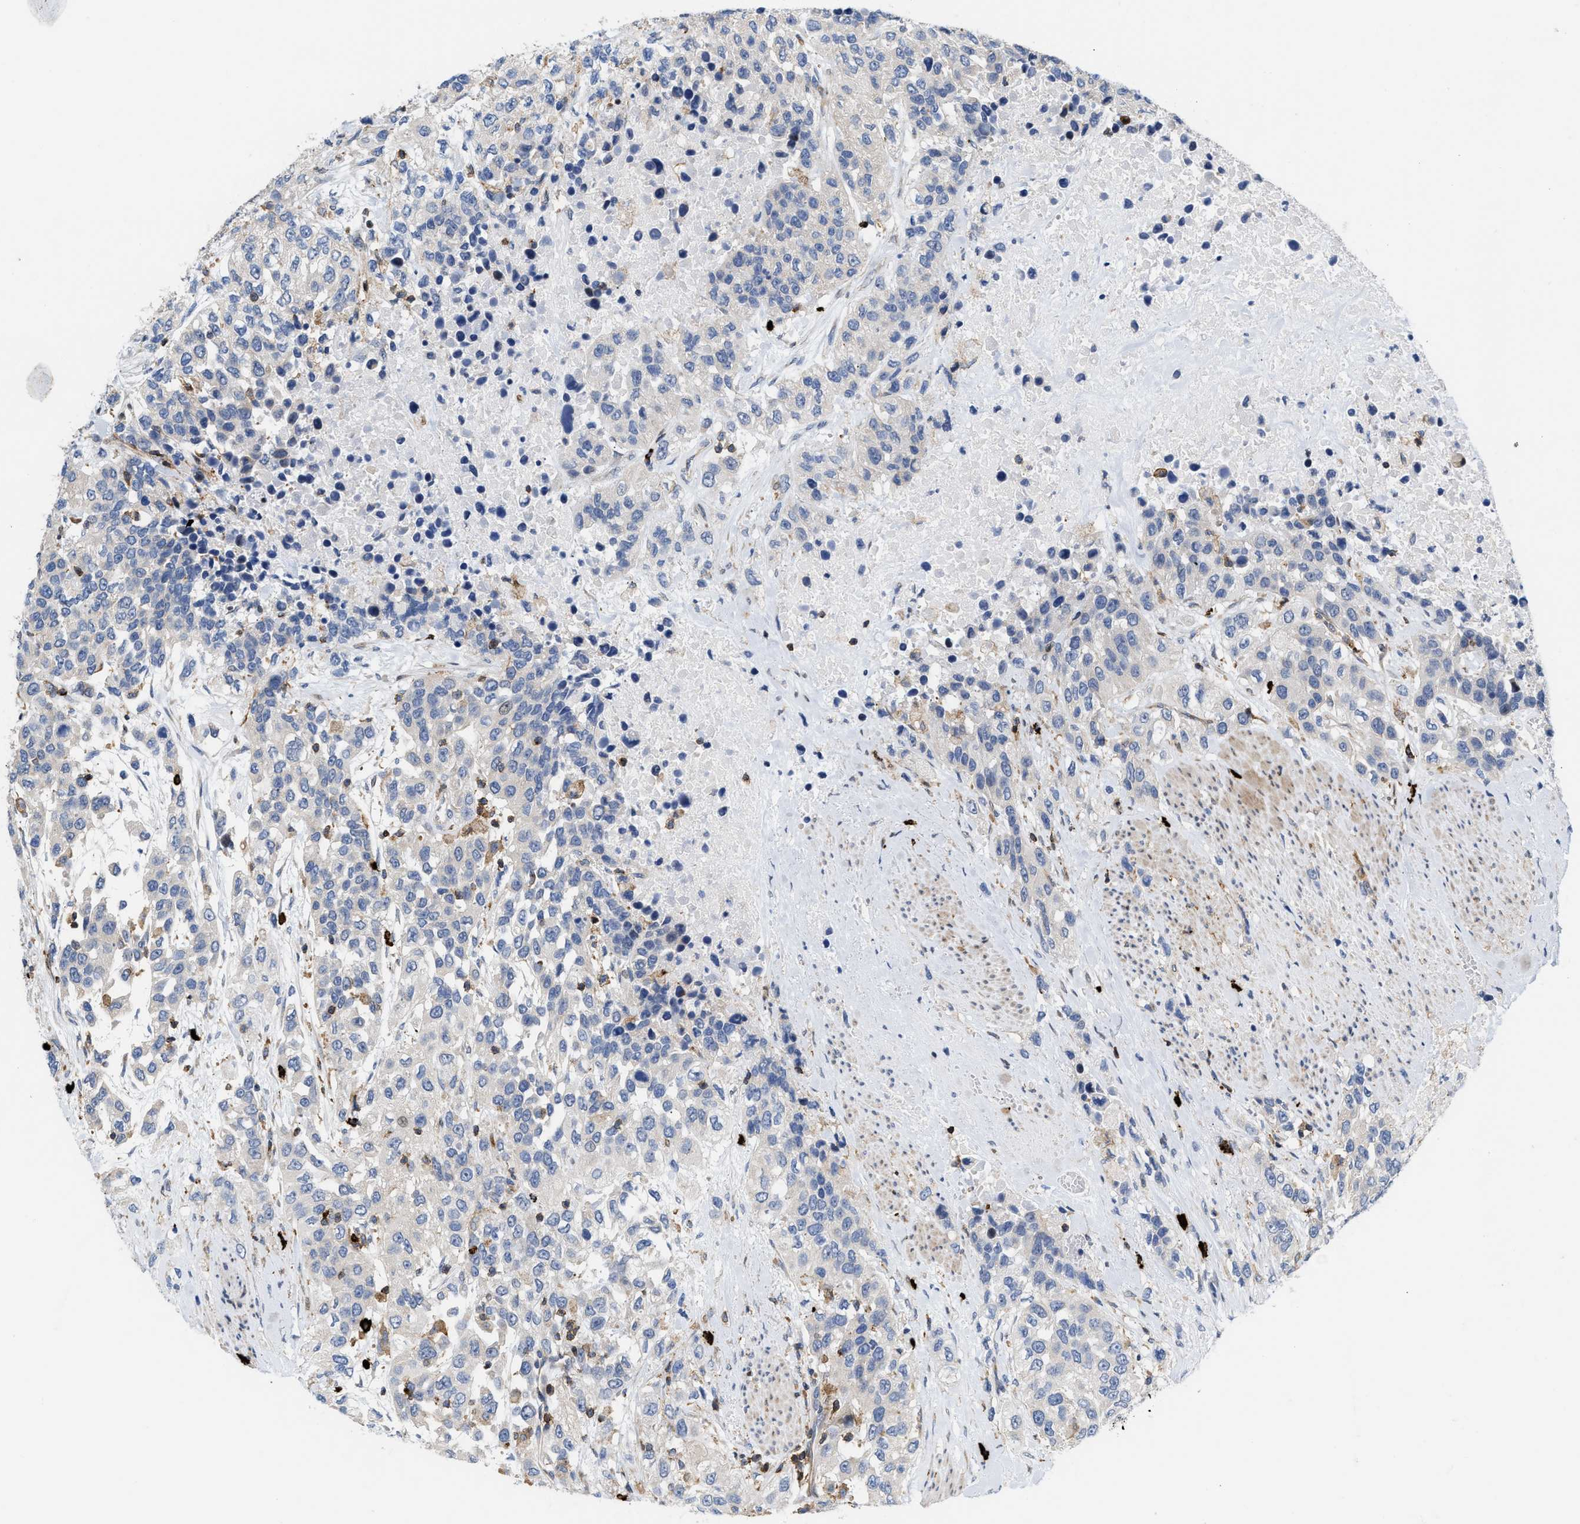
{"staining": {"intensity": "negative", "quantity": "none", "location": "none"}, "tissue": "urothelial cancer", "cell_type": "Tumor cells", "image_type": "cancer", "snomed": [{"axis": "morphology", "description": "Urothelial carcinoma, High grade"}, {"axis": "topography", "description": "Urinary bladder"}], "caption": "Human high-grade urothelial carcinoma stained for a protein using immunohistochemistry demonstrates no staining in tumor cells.", "gene": "ATP9A", "patient": {"sex": "female", "age": 80}}